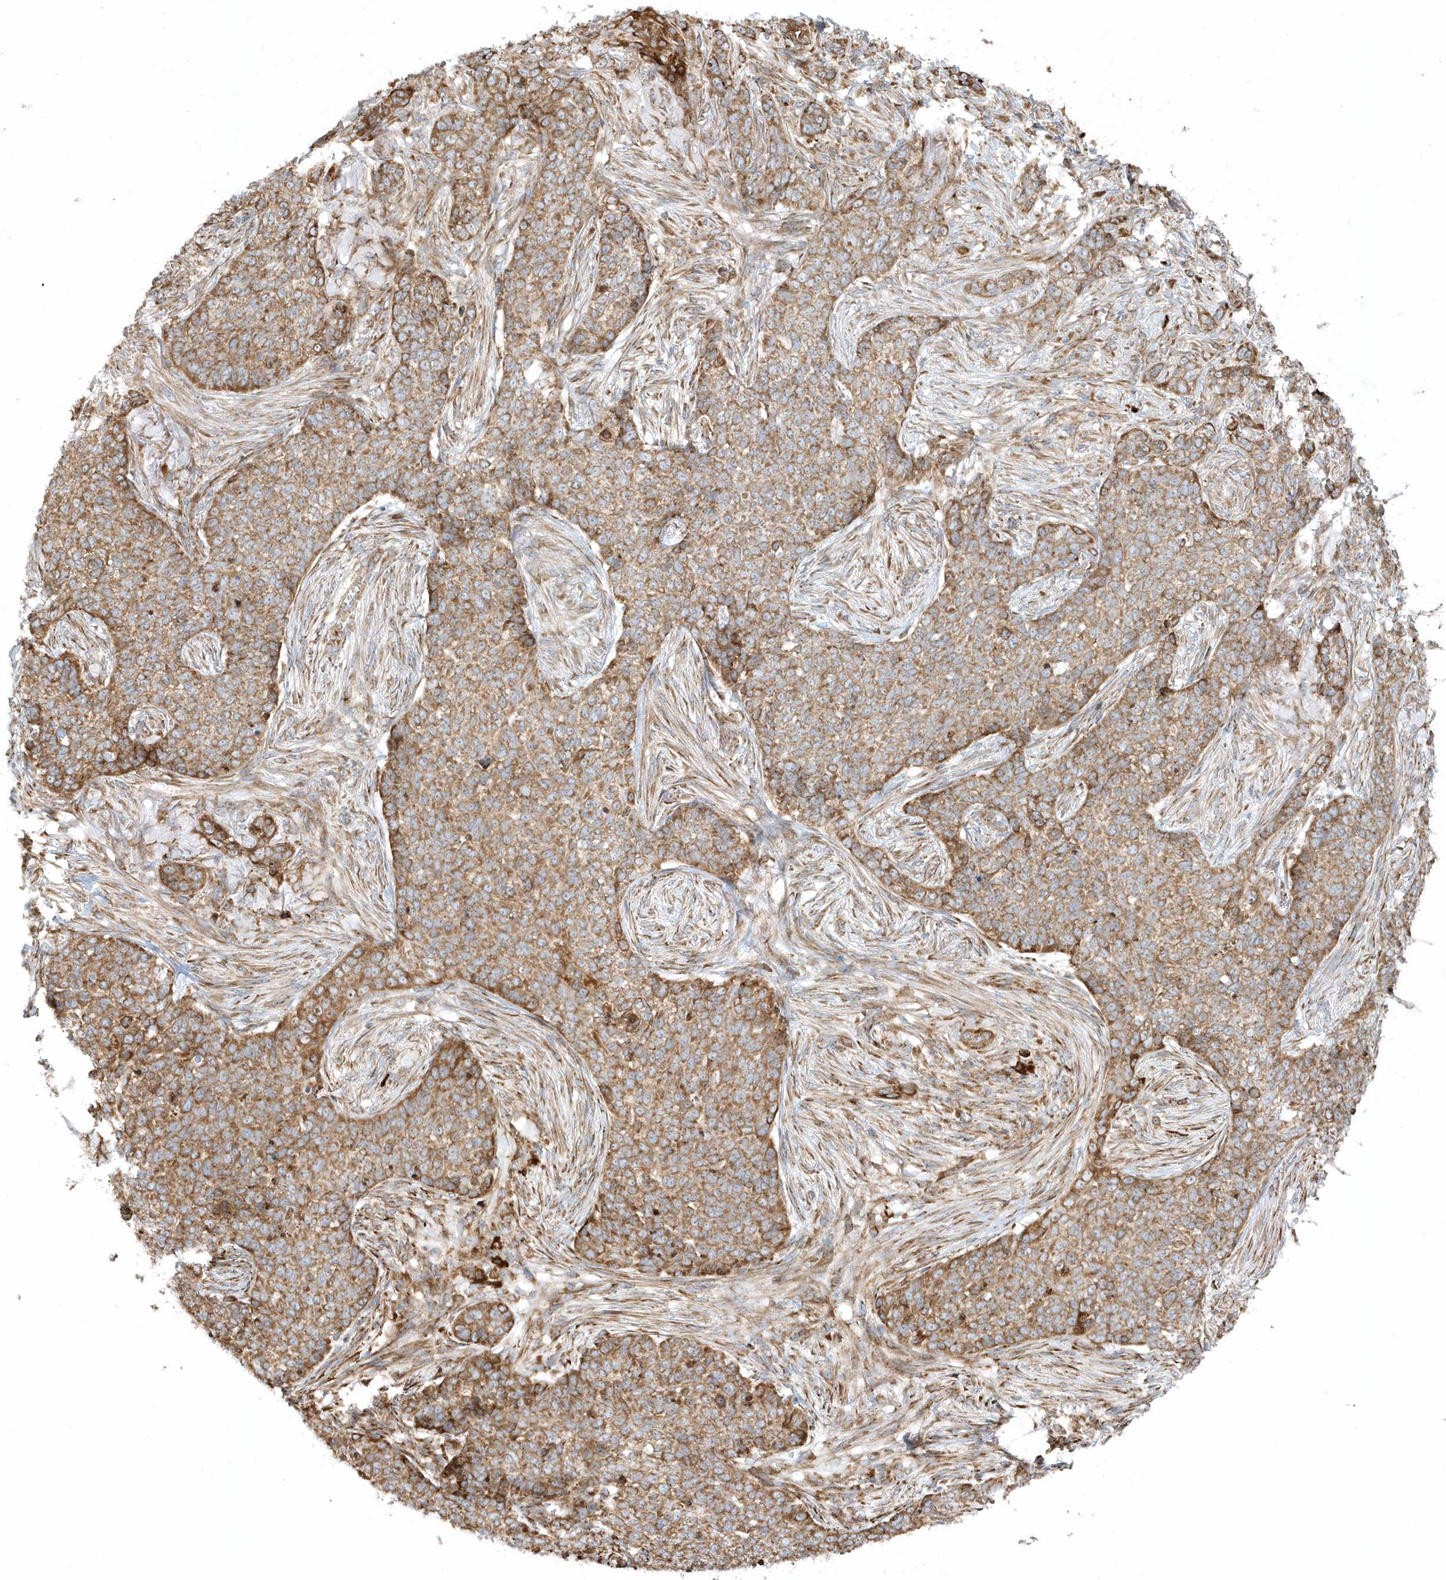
{"staining": {"intensity": "moderate", "quantity": ">75%", "location": "cytoplasmic/membranous"}, "tissue": "skin cancer", "cell_type": "Tumor cells", "image_type": "cancer", "snomed": [{"axis": "morphology", "description": "Basal cell carcinoma"}, {"axis": "topography", "description": "Skin"}], "caption": "Tumor cells display medium levels of moderate cytoplasmic/membranous positivity in approximately >75% of cells in human basal cell carcinoma (skin).", "gene": "SH3BP2", "patient": {"sex": "male", "age": 85}}